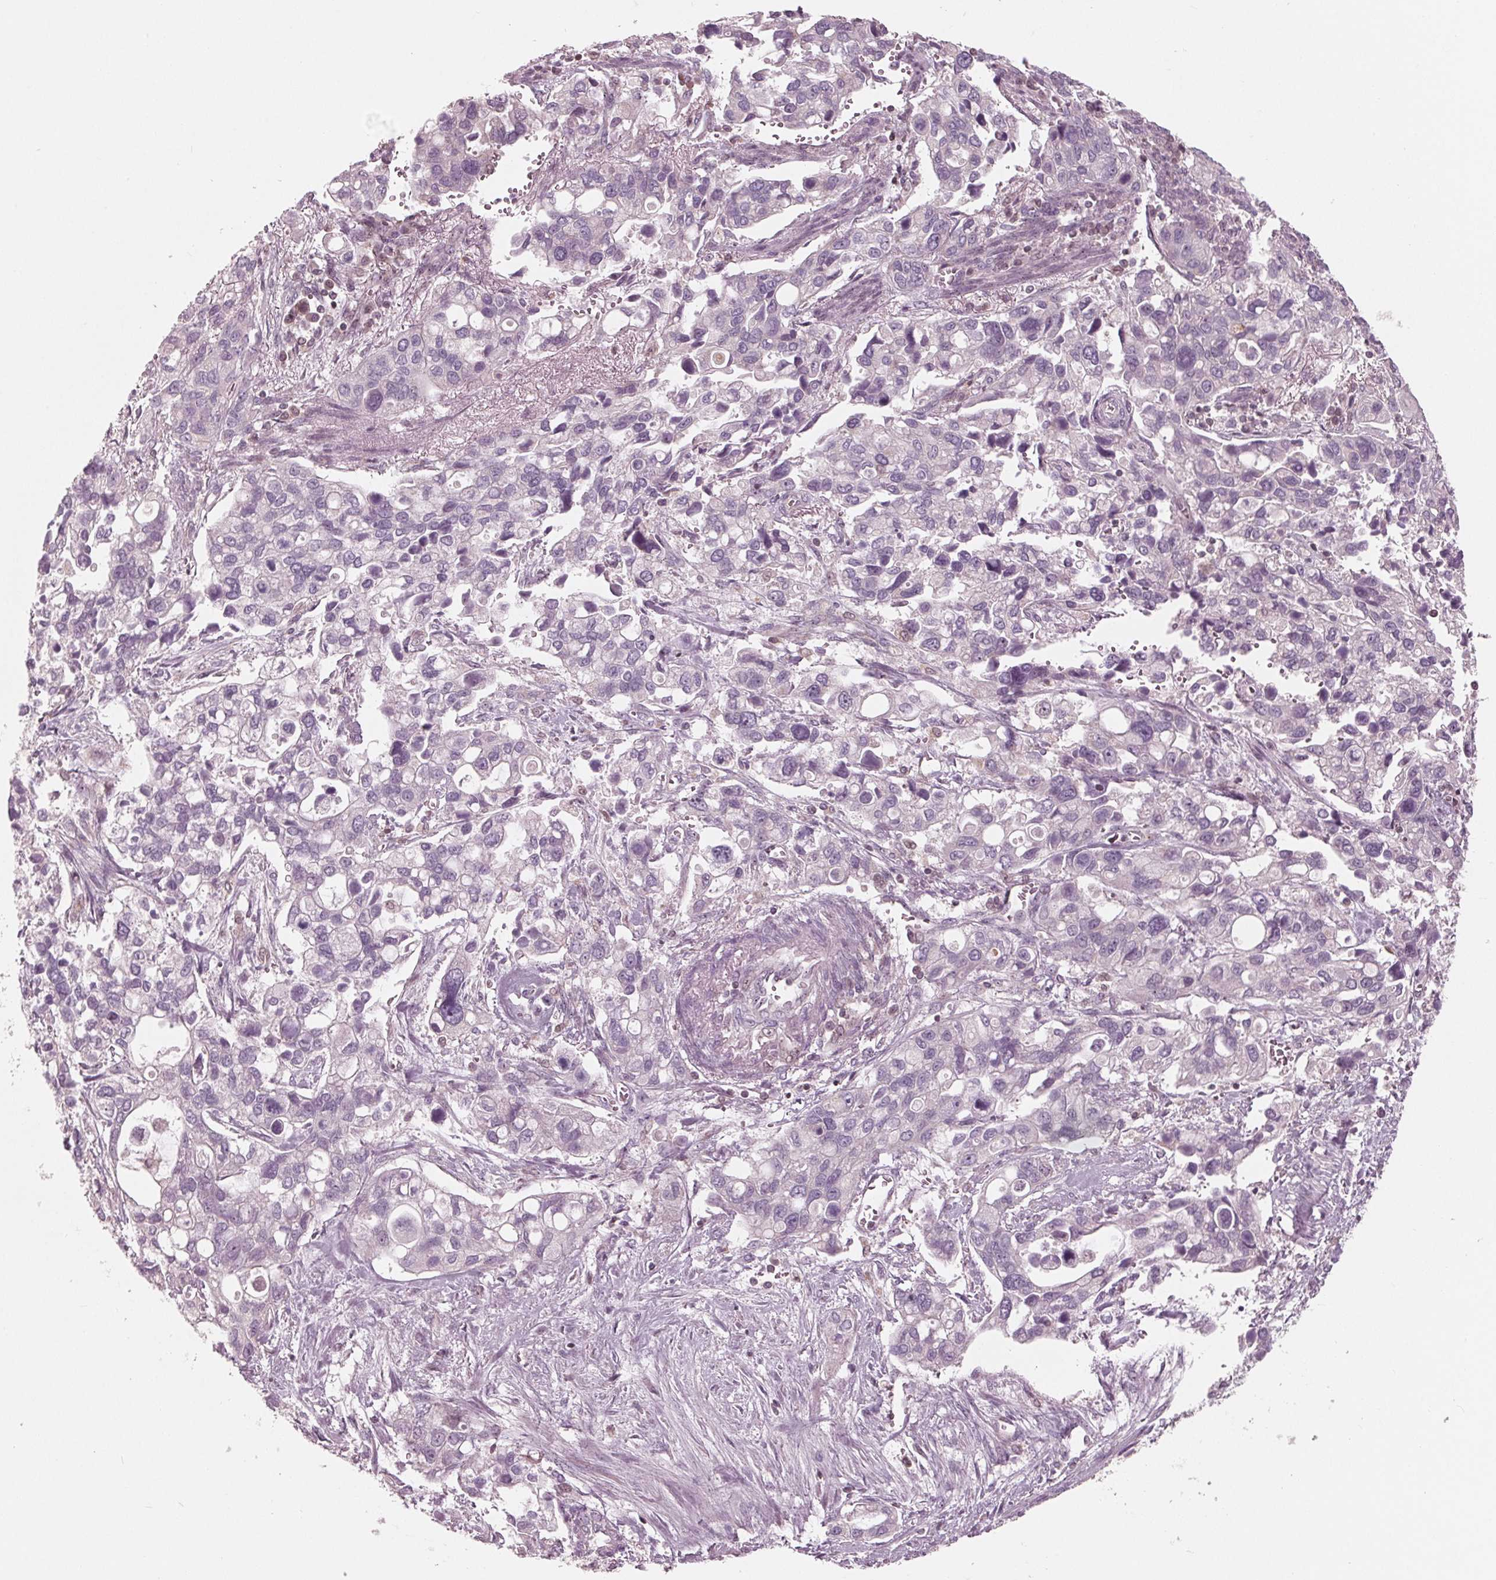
{"staining": {"intensity": "negative", "quantity": "none", "location": "none"}, "tissue": "stomach cancer", "cell_type": "Tumor cells", "image_type": "cancer", "snomed": [{"axis": "morphology", "description": "Adenocarcinoma, NOS"}, {"axis": "topography", "description": "Stomach, upper"}], "caption": "This is an IHC histopathology image of human adenocarcinoma (stomach). There is no positivity in tumor cells.", "gene": "NUP210", "patient": {"sex": "female", "age": 81}}